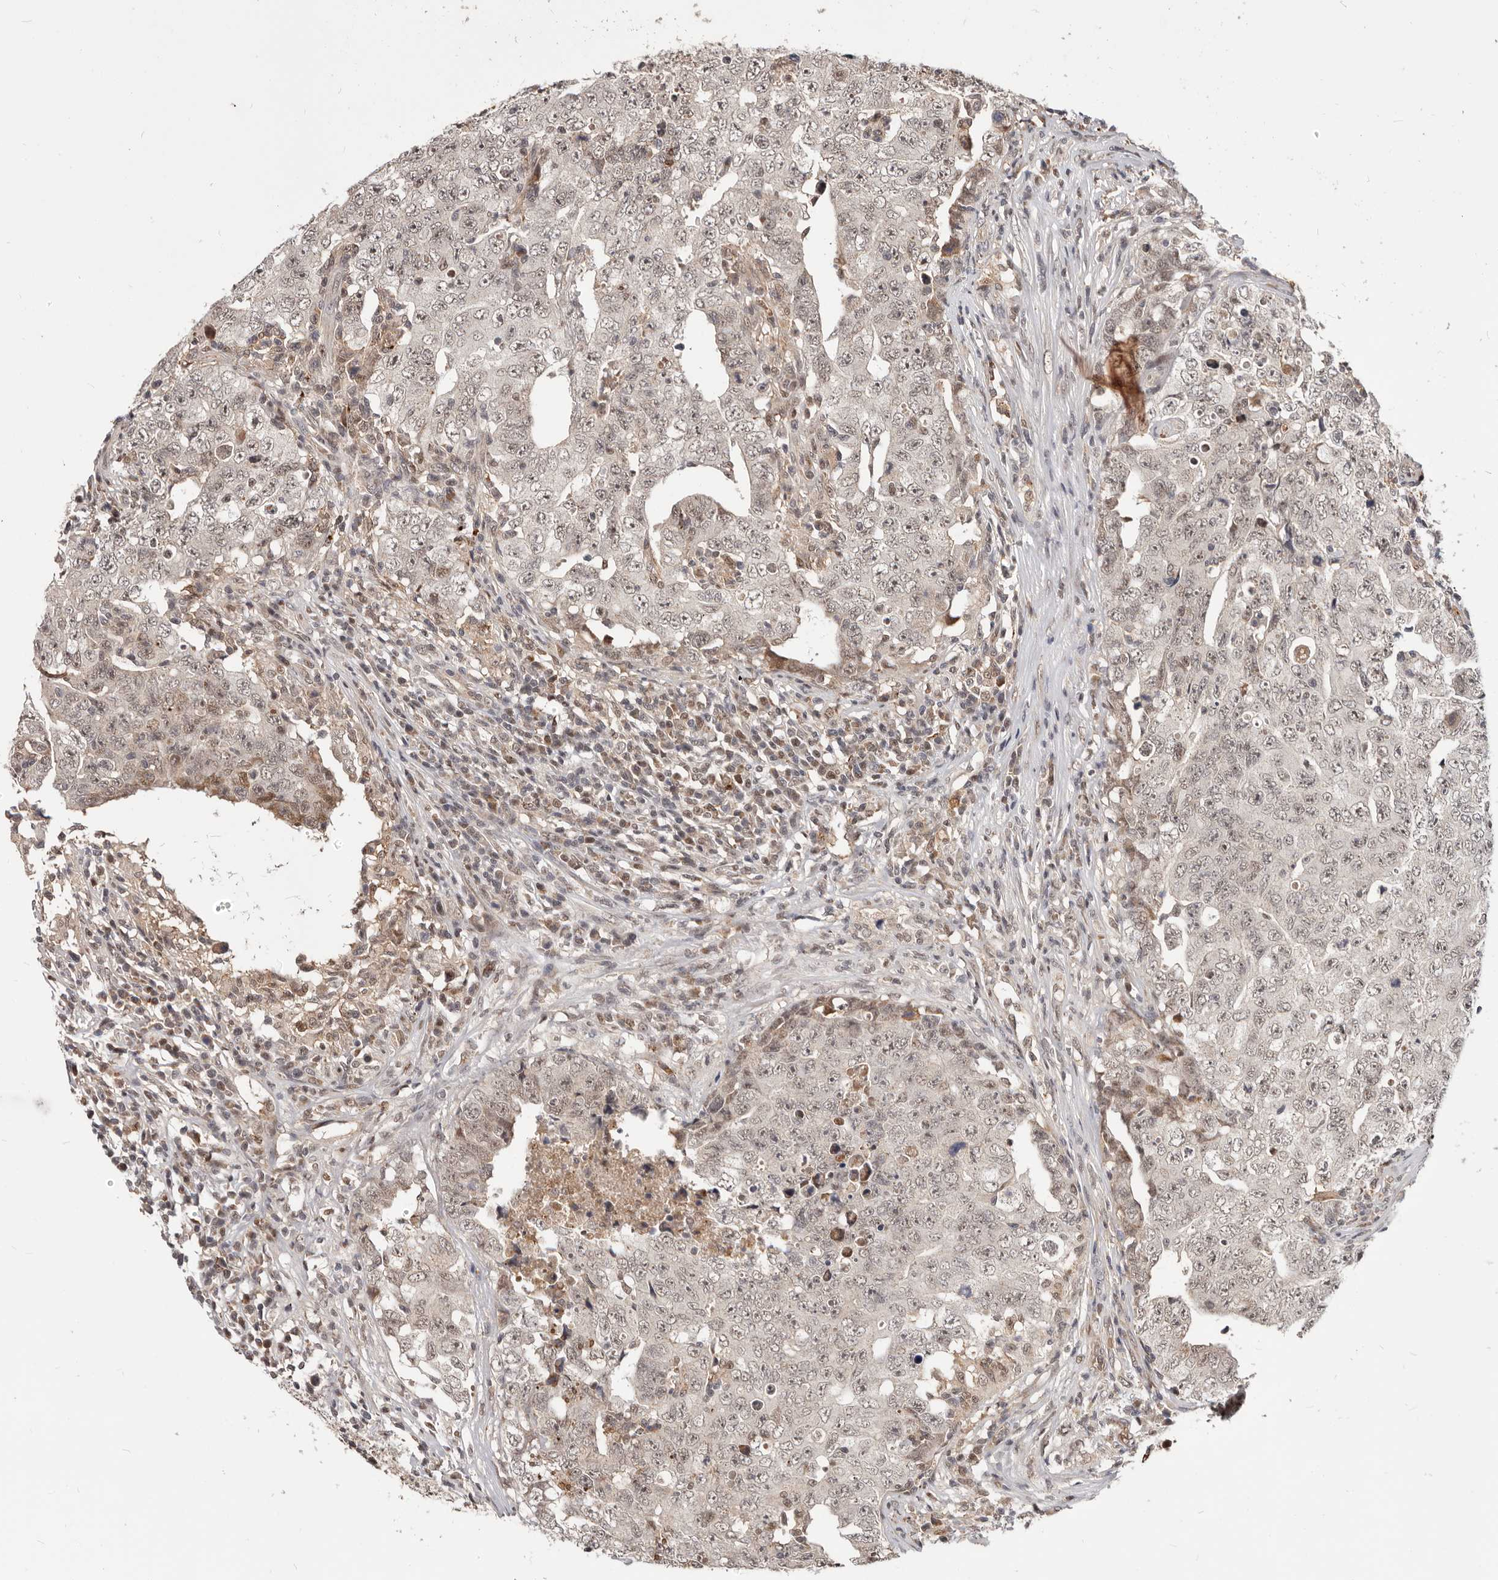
{"staining": {"intensity": "weak", "quantity": "25%-75%", "location": "nuclear"}, "tissue": "testis cancer", "cell_type": "Tumor cells", "image_type": "cancer", "snomed": [{"axis": "morphology", "description": "Carcinoma, Embryonal, NOS"}, {"axis": "topography", "description": "Testis"}], "caption": "An image of testis cancer (embryonal carcinoma) stained for a protein reveals weak nuclear brown staining in tumor cells.", "gene": "NCOA3", "patient": {"sex": "male", "age": 26}}